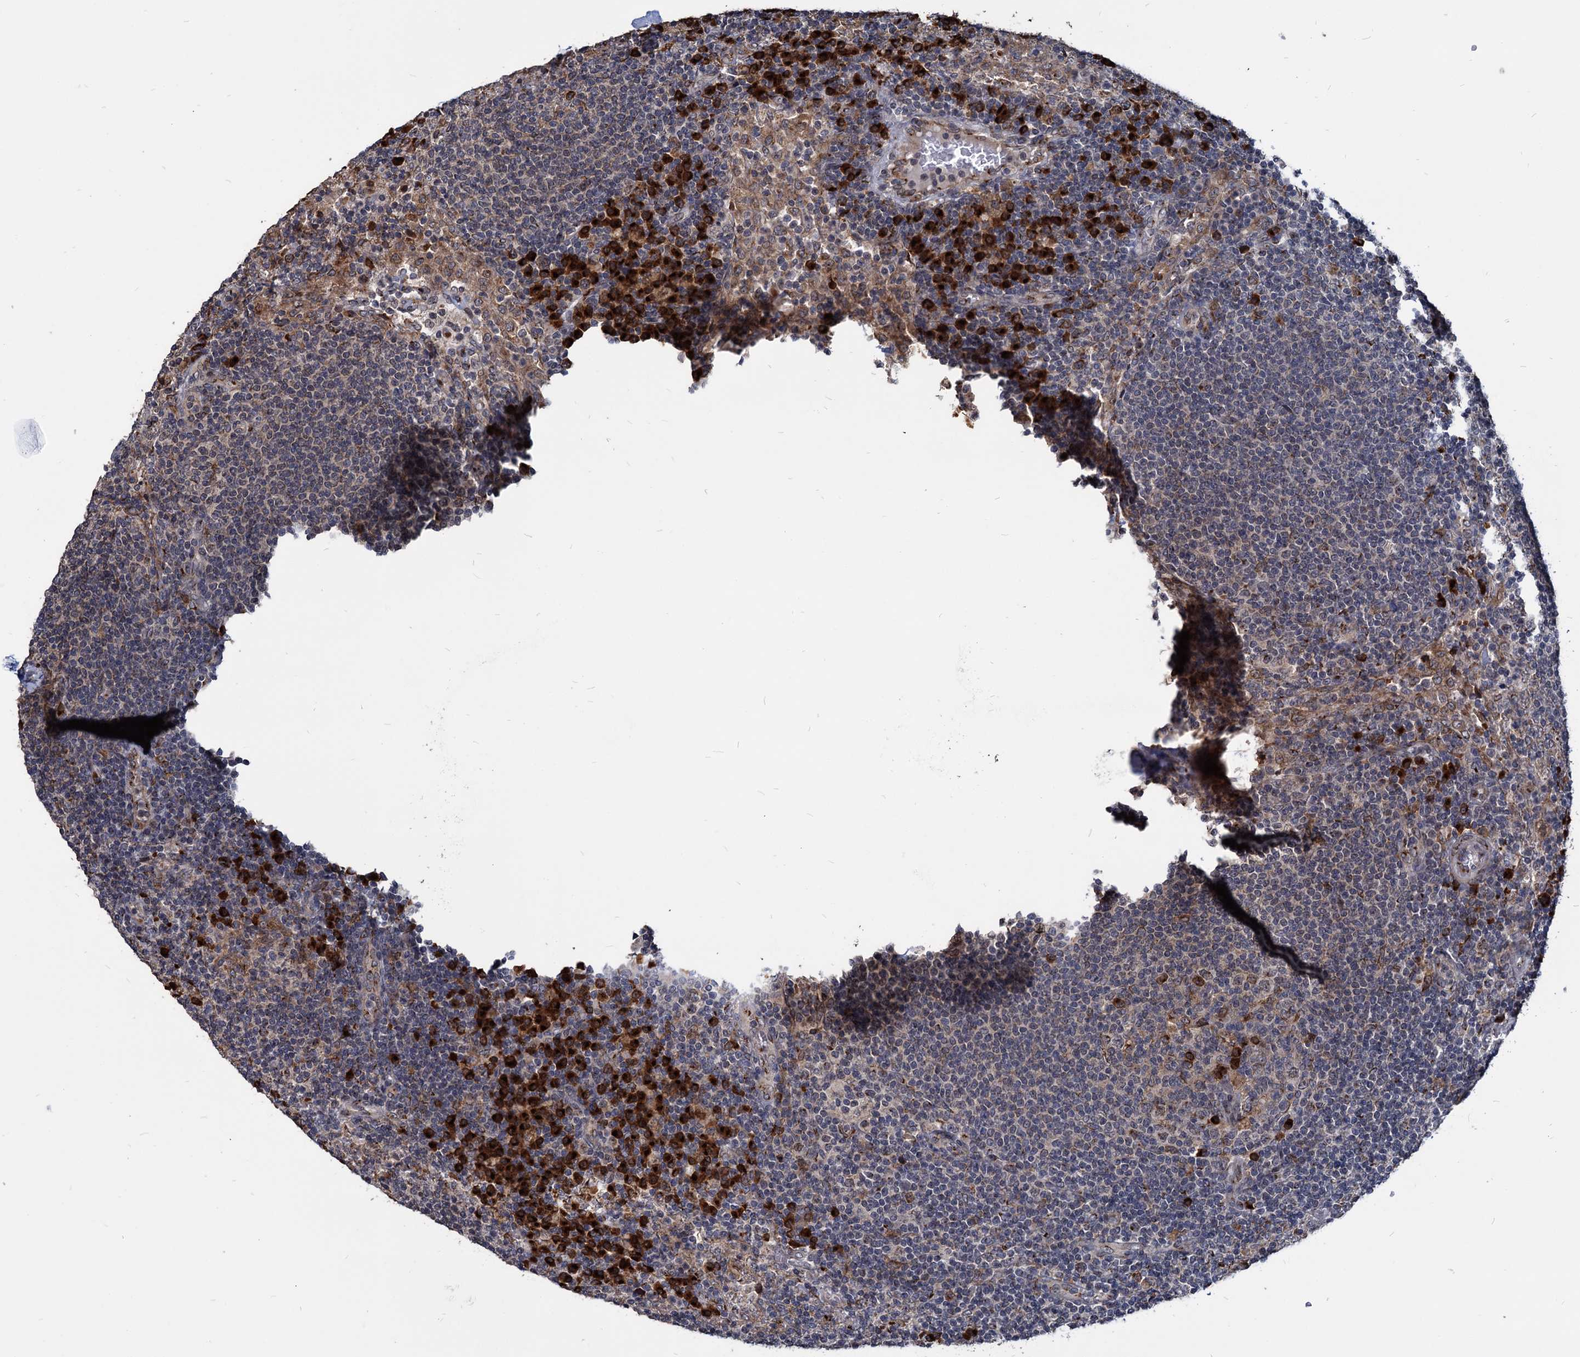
{"staining": {"intensity": "strong", "quantity": "<25%", "location": "cytoplasmic/membranous"}, "tissue": "lymph node", "cell_type": "Germinal center cells", "image_type": "normal", "snomed": [{"axis": "morphology", "description": "Normal tissue, NOS"}, {"axis": "topography", "description": "Lymph node"}], "caption": "Immunohistochemistry of unremarkable human lymph node reveals medium levels of strong cytoplasmic/membranous staining in about <25% of germinal center cells. The protein of interest is stained brown, and the nuclei are stained in blue (DAB IHC with brightfield microscopy, high magnification).", "gene": "SAAL1", "patient": {"sex": "female", "age": 70}}